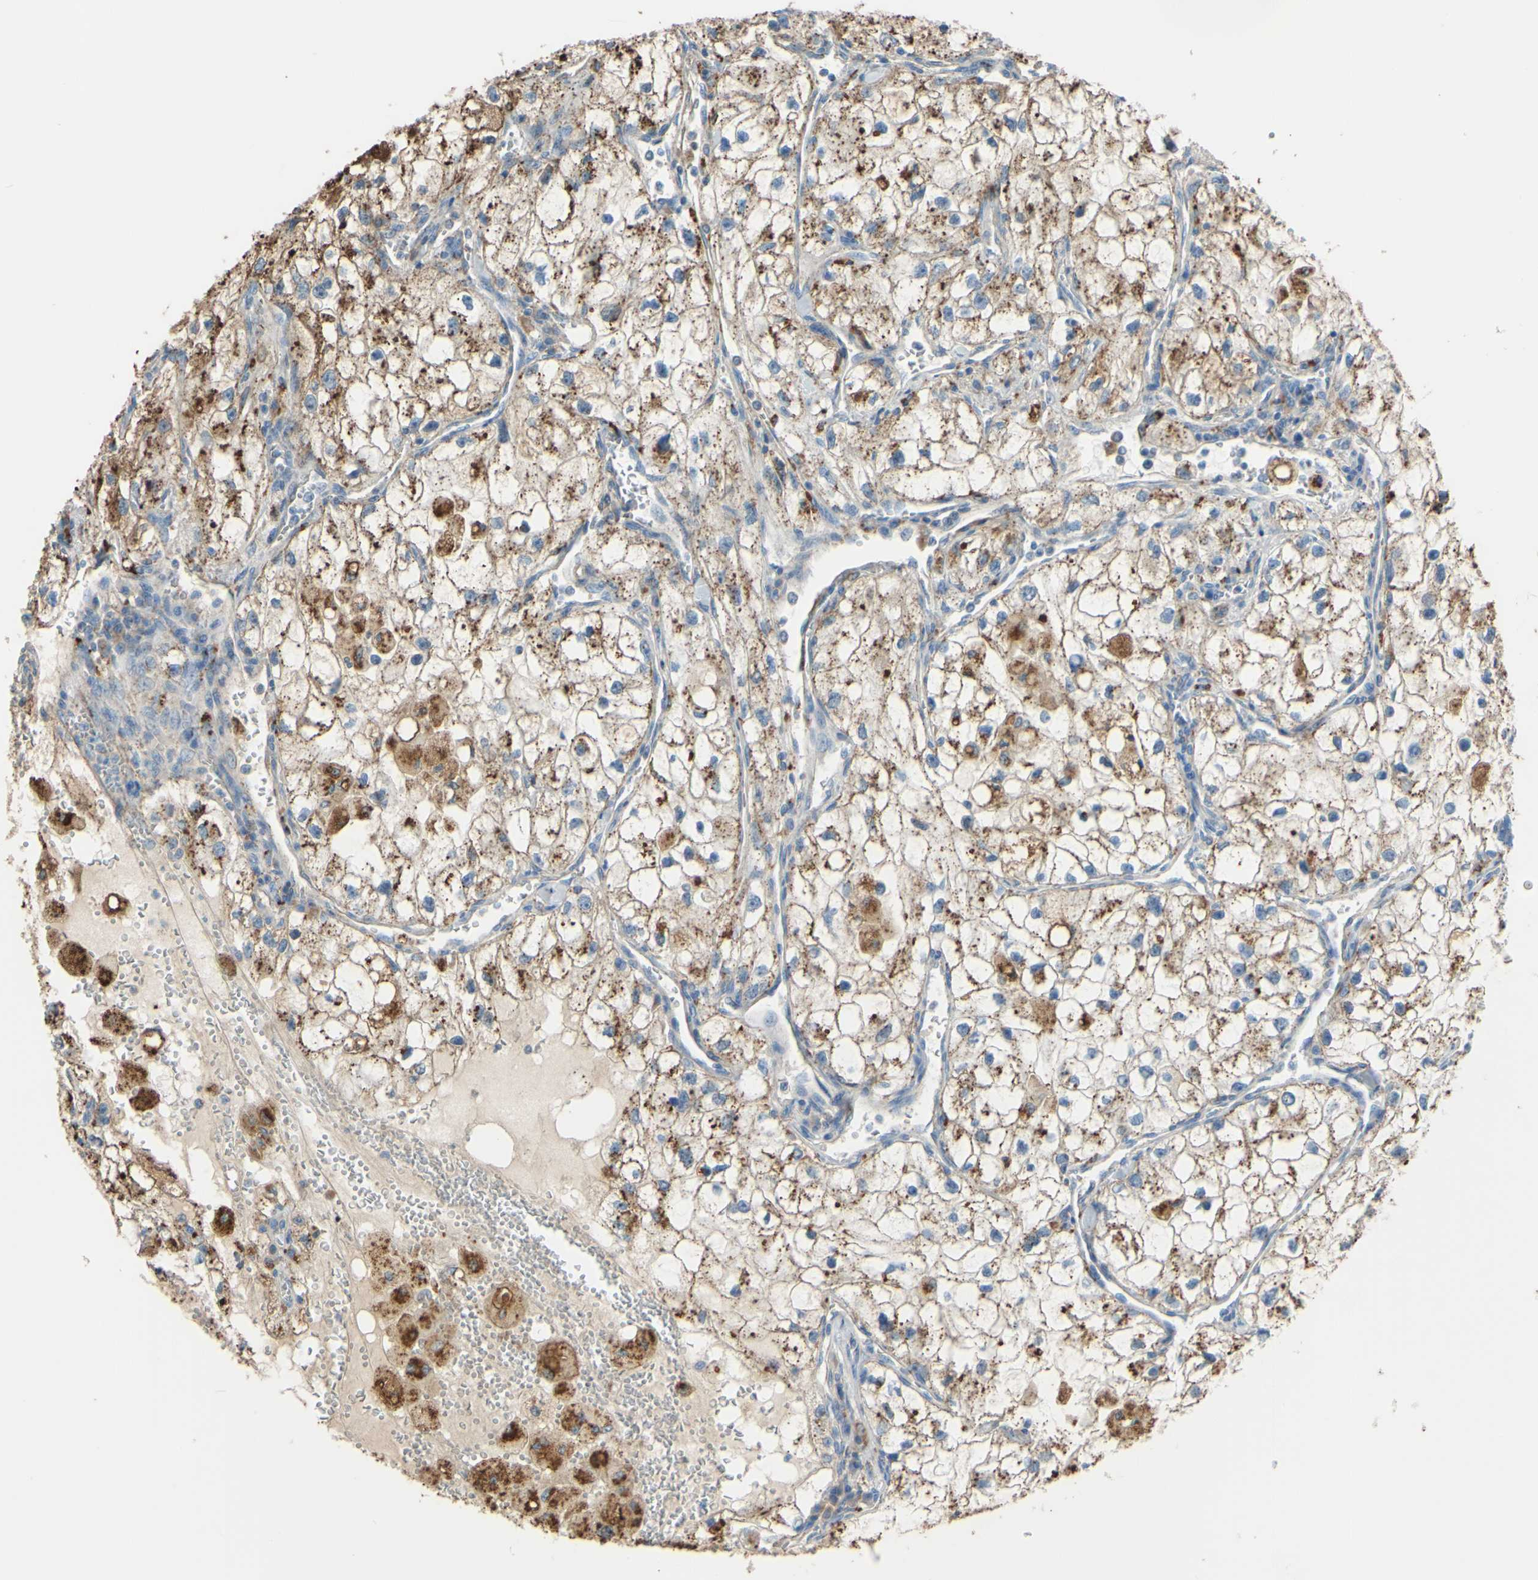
{"staining": {"intensity": "moderate", "quantity": ">75%", "location": "cytoplasmic/membranous"}, "tissue": "renal cancer", "cell_type": "Tumor cells", "image_type": "cancer", "snomed": [{"axis": "morphology", "description": "Adenocarcinoma, NOS"}, {"axis": "topography", "description": "Kidney"}], "caption": "Tumor cells exhibit medium levels of moderate cytoplasmic/membranous staining in about >75% of cells in adenocarcinoma (renal). (IHC, brightfield microscopy, high magnification).", "gene": "CTSD", "patient": {"sex": "female", "age": 70}}